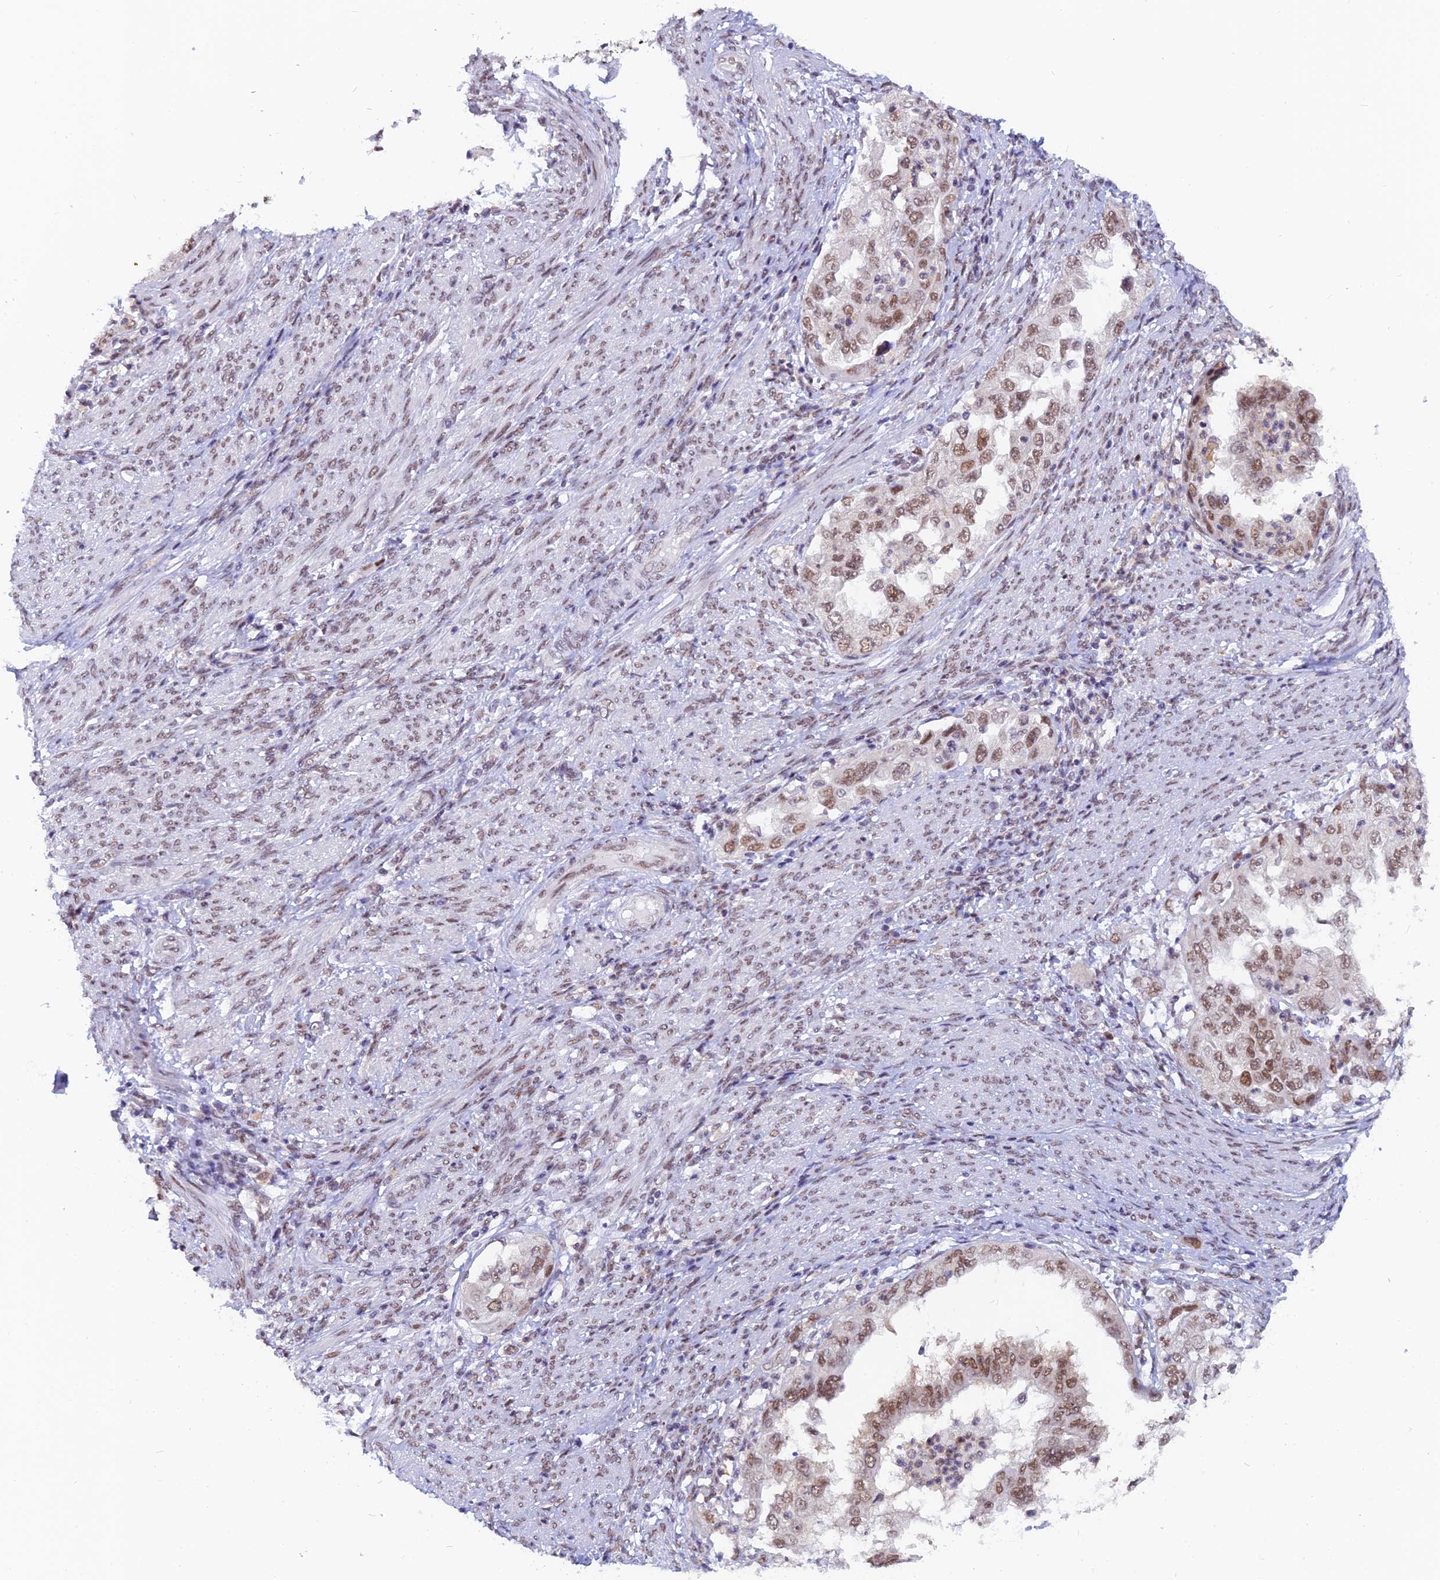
{"staining": {"intensity": "moderate", "quantity": ">75%", "location": "nuclear"}, "tissue": "endometrial cancer", "cell_type": "Tumor cells", "image_type": "cancer", "snomed": [{"axis": "morphology", "description": "Adenocarcinoma, NOS"}, {"axis": "topography", "description": "Endometrium"}], "caption": "IHC micrograph of human endometrial cancer stained for a protein (brown), which exhibits medium levels of moderate nuclear expression in about >75% of tumor cells.", "gene": "DPY30", "patient": {"sex": "female", "age": 85}}